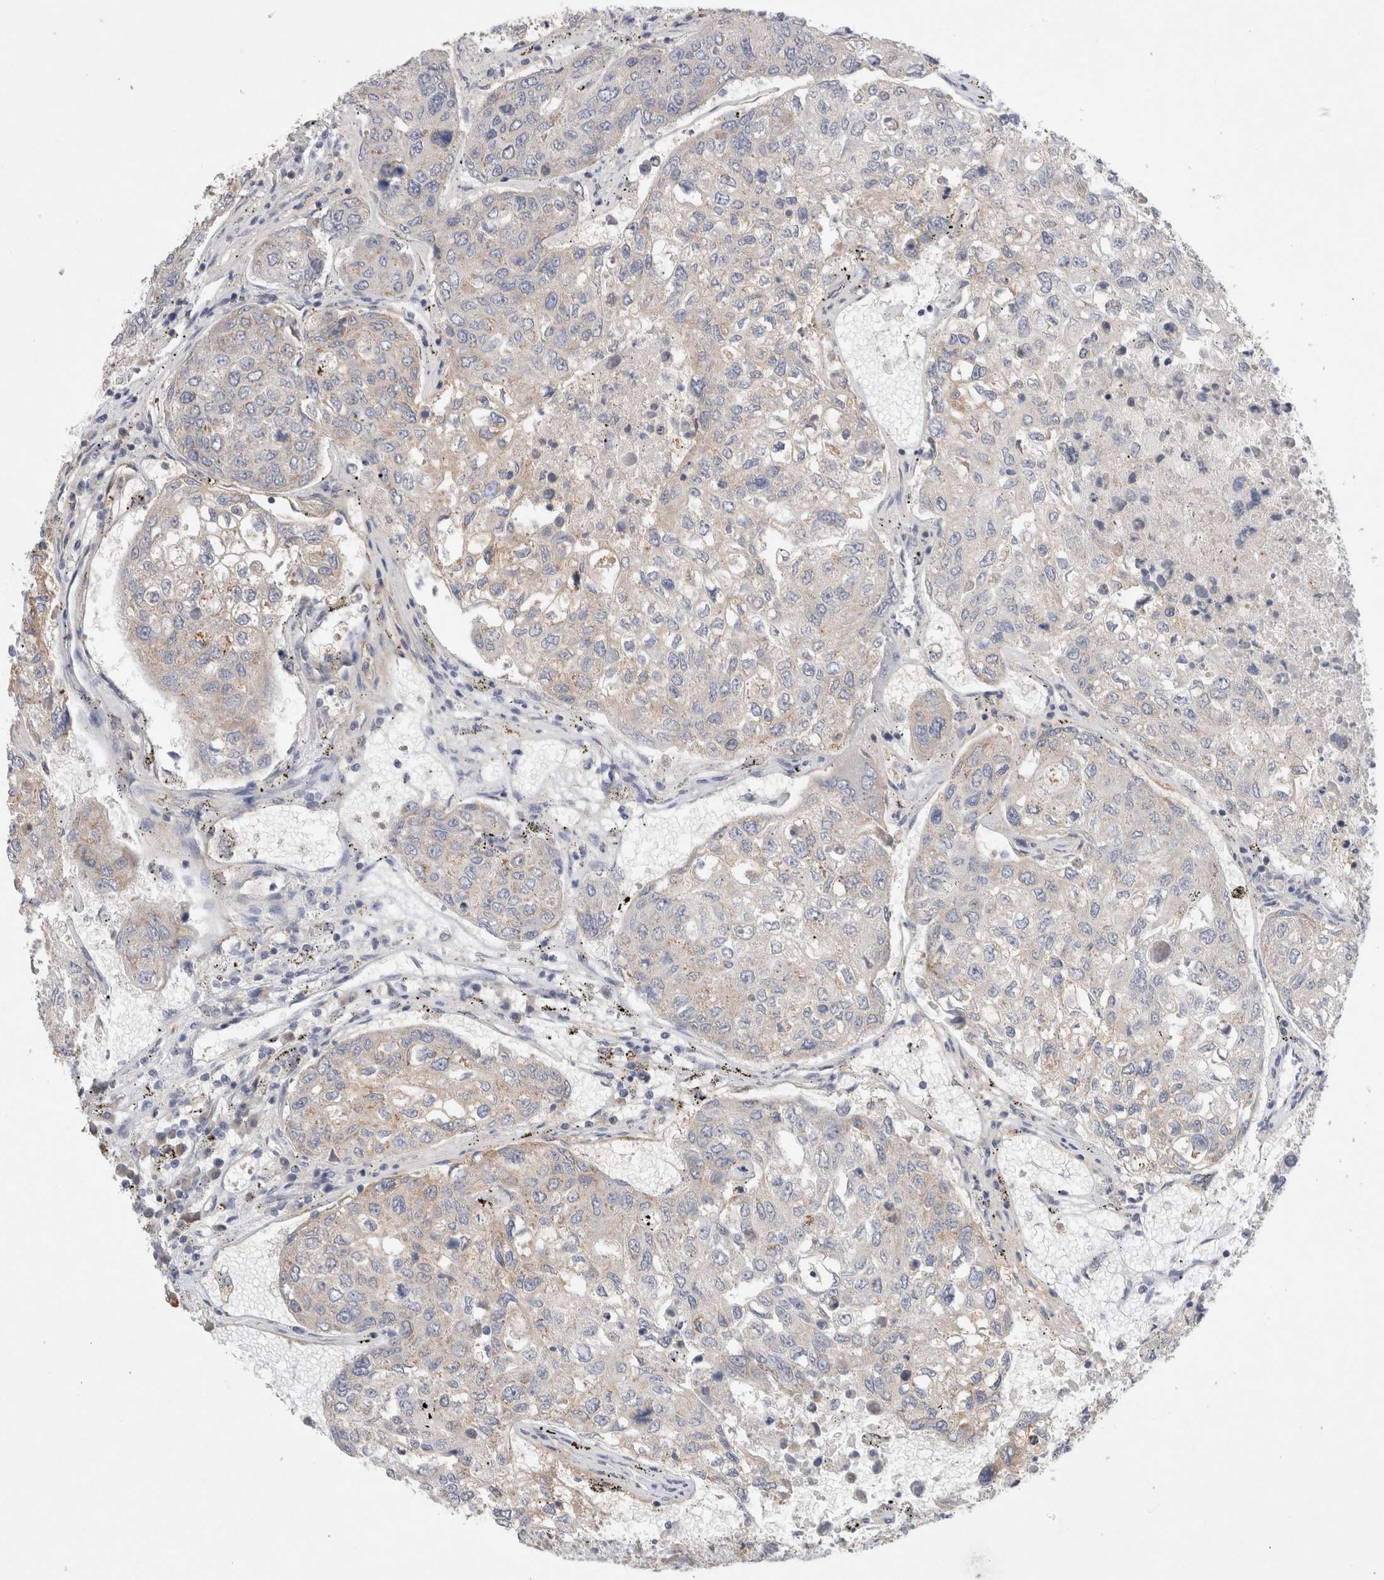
{"staining": {"intensity": "negative", "quantity": "none", "location": "none"}, "tissue": "urothelial cancer", "cell_type": "Tumor cells", "image_type": "cancer", "snomed": [{"axis": "morphology", "description": "Urothelial carcinoma, High grade"}, {"axis": "topography", "description": "Lymph node"}, {"axis": "topography", "description": "Urinary bladder"}], "caption": "Urothelial cancer stained for a protein using immunohistochemistry demonstrates no expression tumor cells.", "gene": "GAS1", "patient": {"sex": "male", "age": 51}}